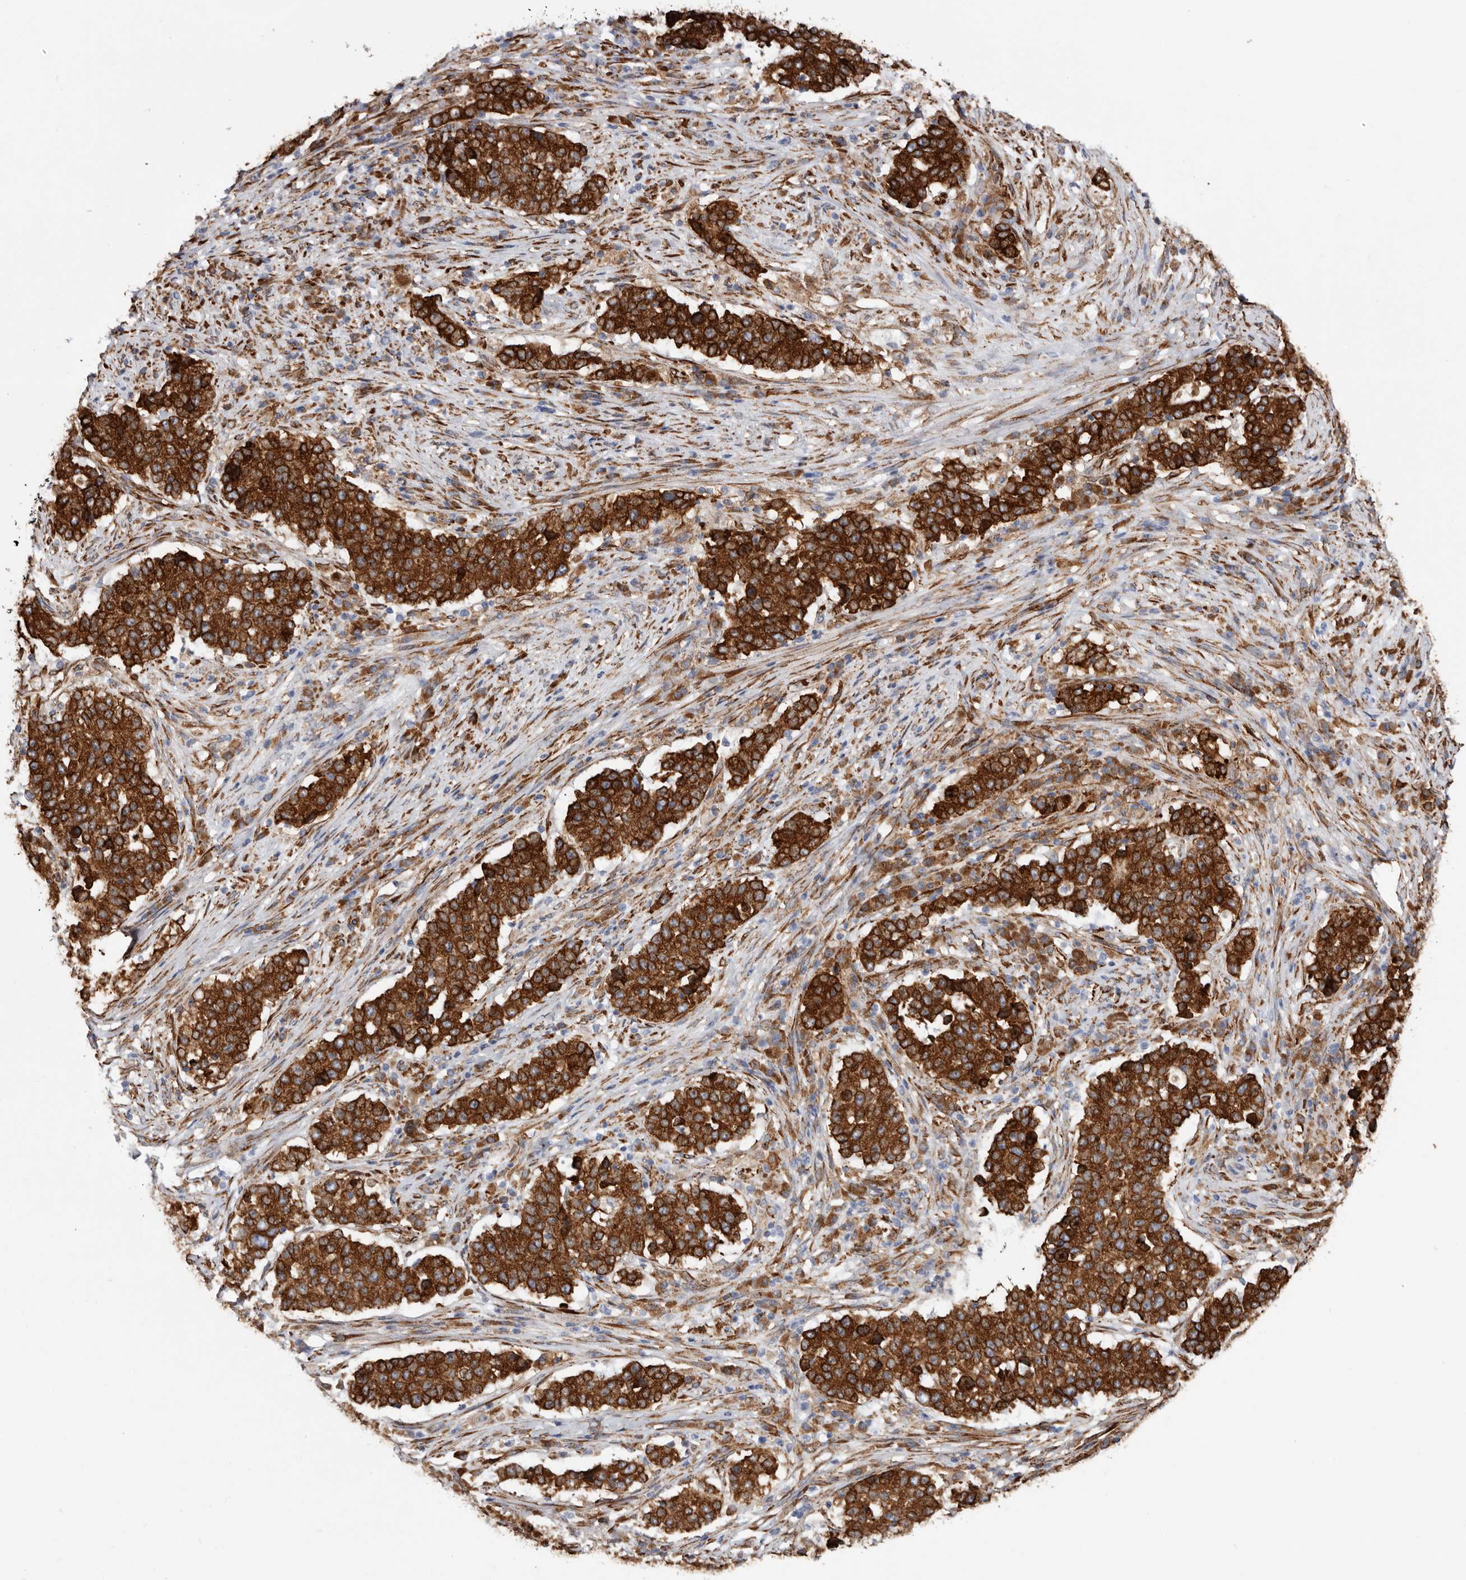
{"staining": {"intensity": "strong", "quantity": ">75%", "location": "cytoplasmic/membranous"}, "tissue": "stomach cancer", "cell_type": "Tumor cells", "image_type": "cancer", "snomed": [{"axis": "morphology", "description": "Adenocarcinoma, NOS"}, {"axis": "topography", "description": "Stomach"}], "caption": "Immunohistochemical staining of human stomach adenocarcinoma demonstrates strong cytoplasmic/membranous protein positivity in about >75% of tumor cells. The staining was performed using DAB to visualize the protein expression in brown, while the nuclei were stained in blue with hematoxylin (Magnification: 20x).", "gene": "SEMA3E", "patient": {"sex": "male", "age": 59}}